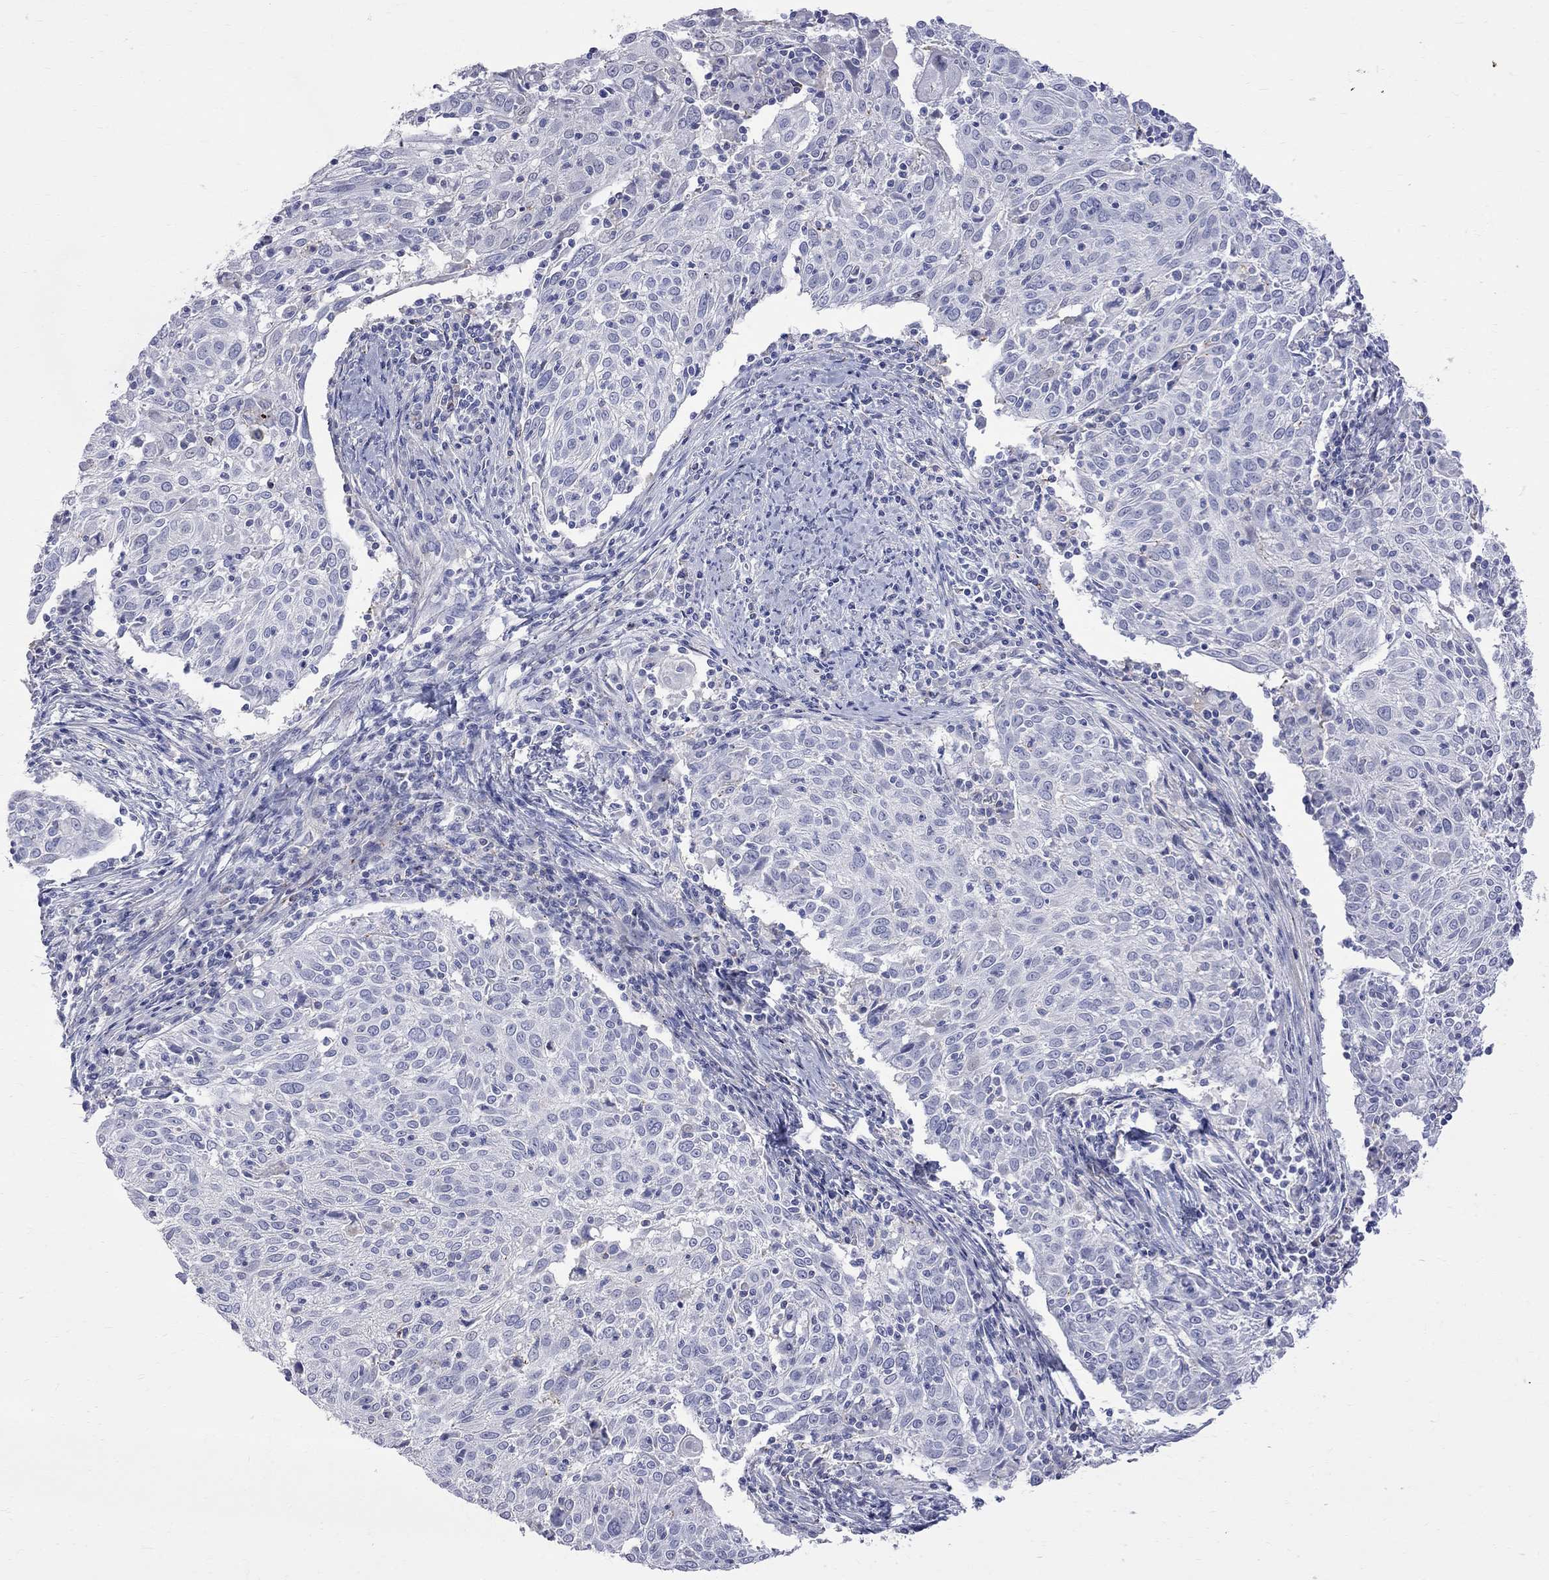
{"staining": {"intensity": "negative", "quantity": "none", "location": "none"}, "tissue": "cervical cancer", "cell_type": "Tumor cells", "image_type": "cancer", "snomed": [{"axis": "morphology", "description": "Squamous cell carcinoma, NOS"}, {"axis": "topography", "description": "Cervix"}], "caption": "DAB (3,3'-diaminobenzidine) immunohistochemical staining of human cervical squamous cell carcinoma displays no significant expression in tumor cells.", "gene": "S100A3", "patient": {"sex": "female", "age": 39}}